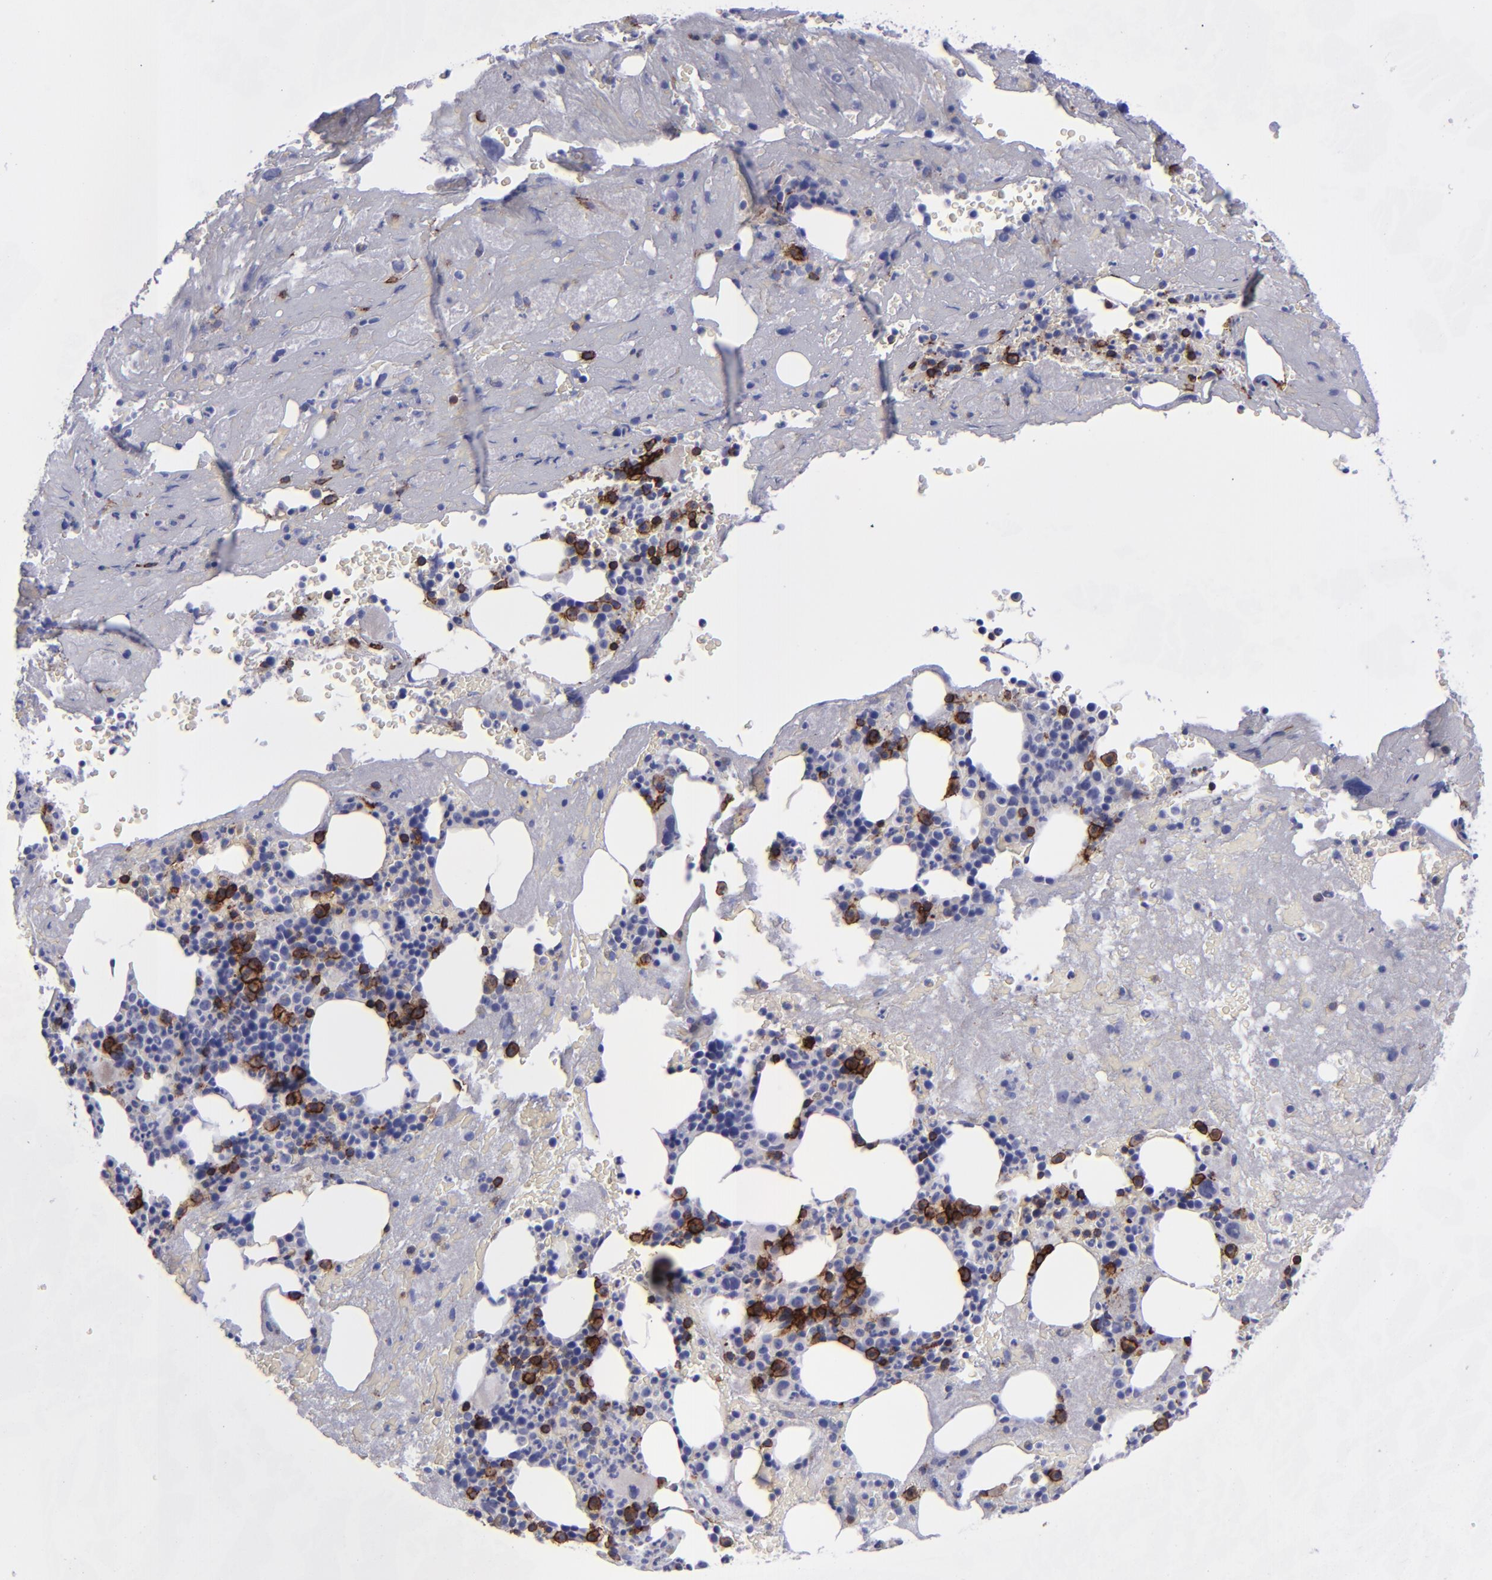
{"staining": {"intensity": "strong", "quantity": "<25%", "location": "cytoplasmic/membranous"}, "tissue": "bone marrow", "cell_type": "Hematopoietic cells", "image_type": "normal", "snomed": [{"axis": "morphology", "description": "Normal tissue, NOS"}, {"axis": "topography", "description": "Bone marrow"}], "caption": "Bone marrow was stained to show a protein in brown. There is medium levels of strong cytoplasmic/membranous positivity in about <25% of hematopoietic cells. Immunohistochemistry (ihc) stains the protein of interest in brown and the nuclei are stained blue.", "gene": "CD27", "patient": {"sex": "male", "age": 76}}